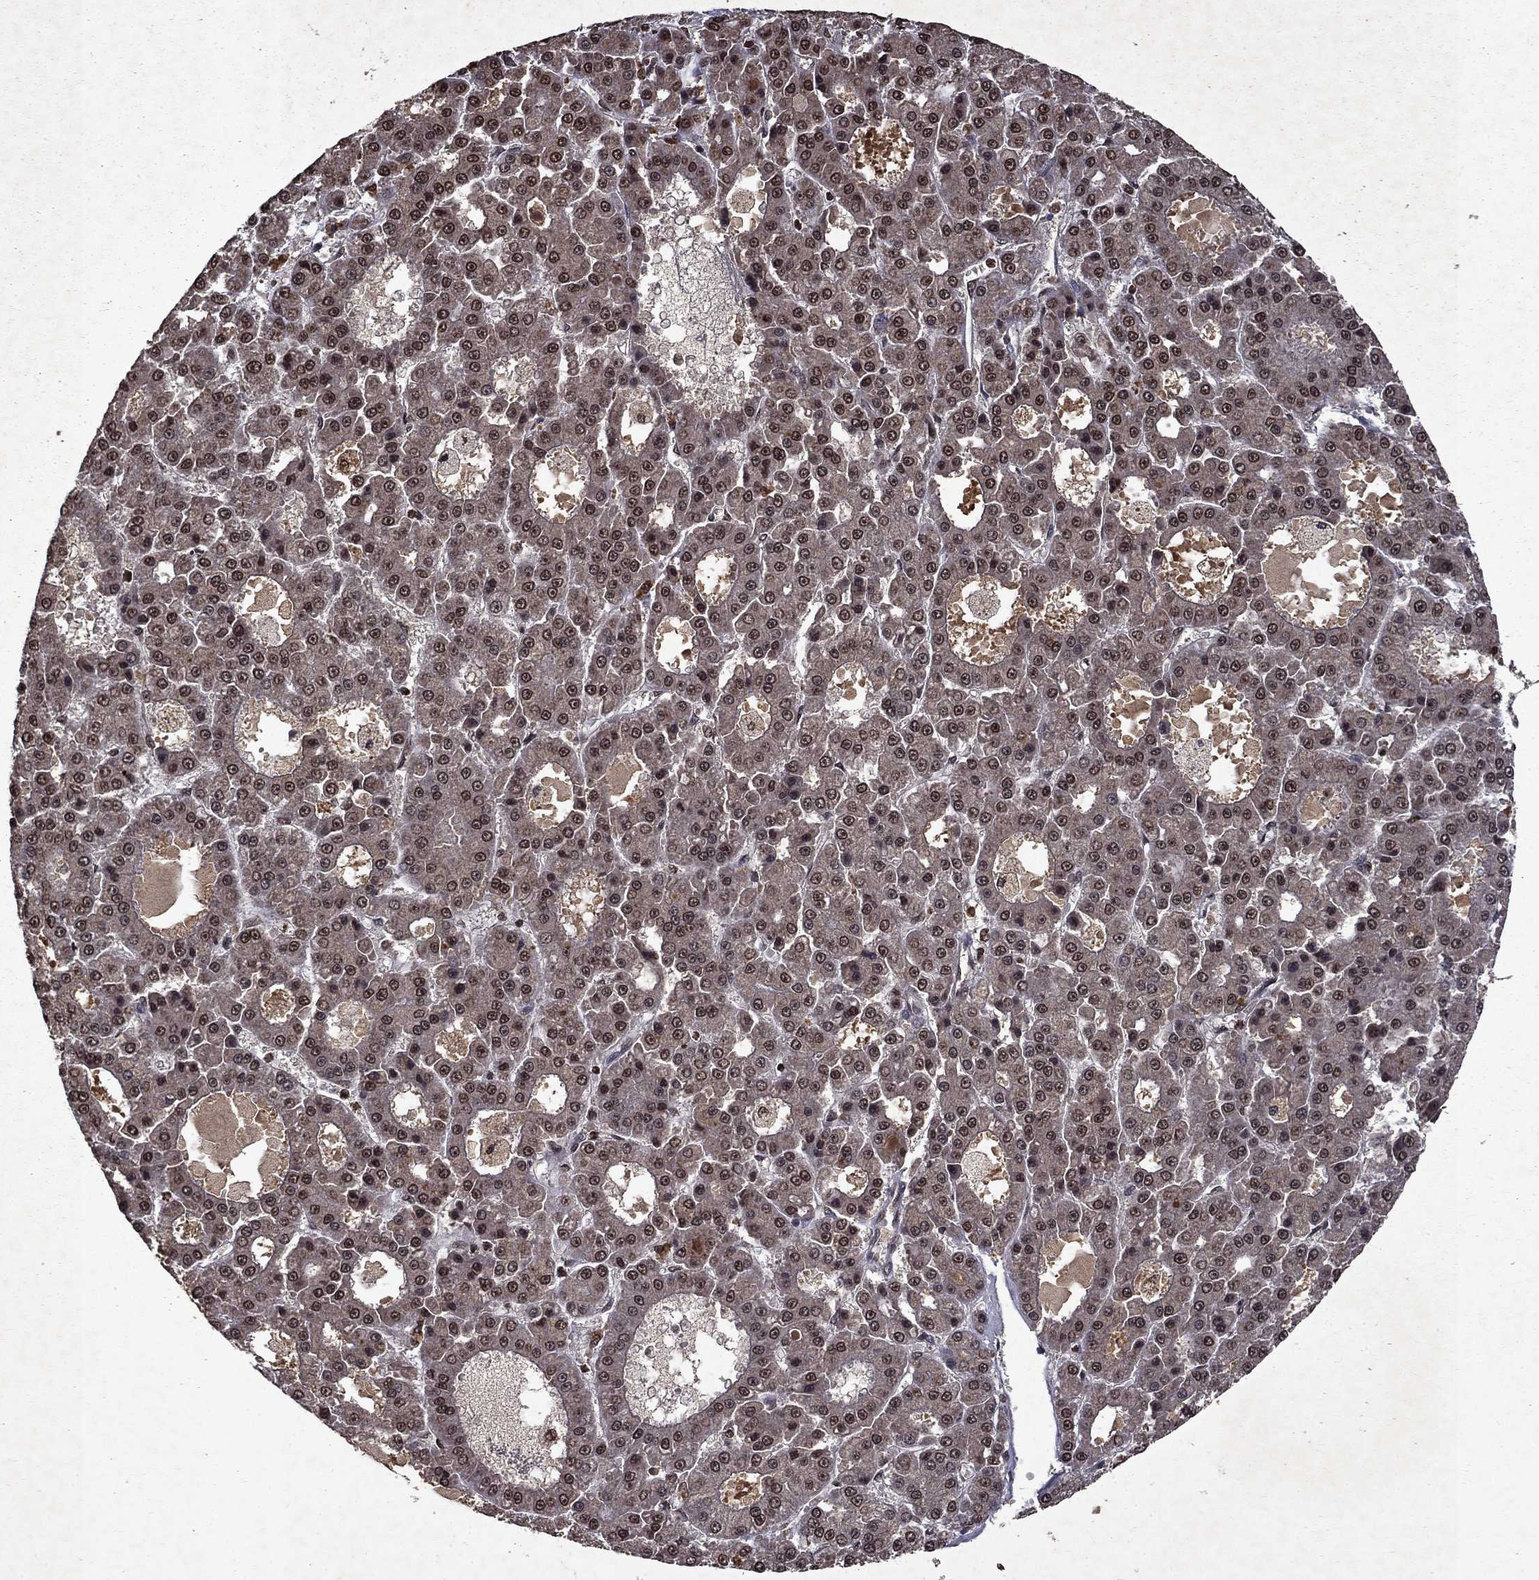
{"staining": {"intensity": "moderate", "quantity": "25%-75%", "location": "nuclear"}, "tissue": "liver cancer", "cell_type": "Tumor cells", "image_type": "cancer", "snomed": [{"axis": "morphology", "description": "Carcinoma, Hepatocellular, NOS"}, {"axis": "topography", "description": "Liver"}], "caption": "Human liver cancer stained for a protein (brown) demonstrates moderate nuclear positive staining in approximately 25%-75% of tumor cells.", "gene": "PIN4", "patient": {"sex": "male", "age": 70}}